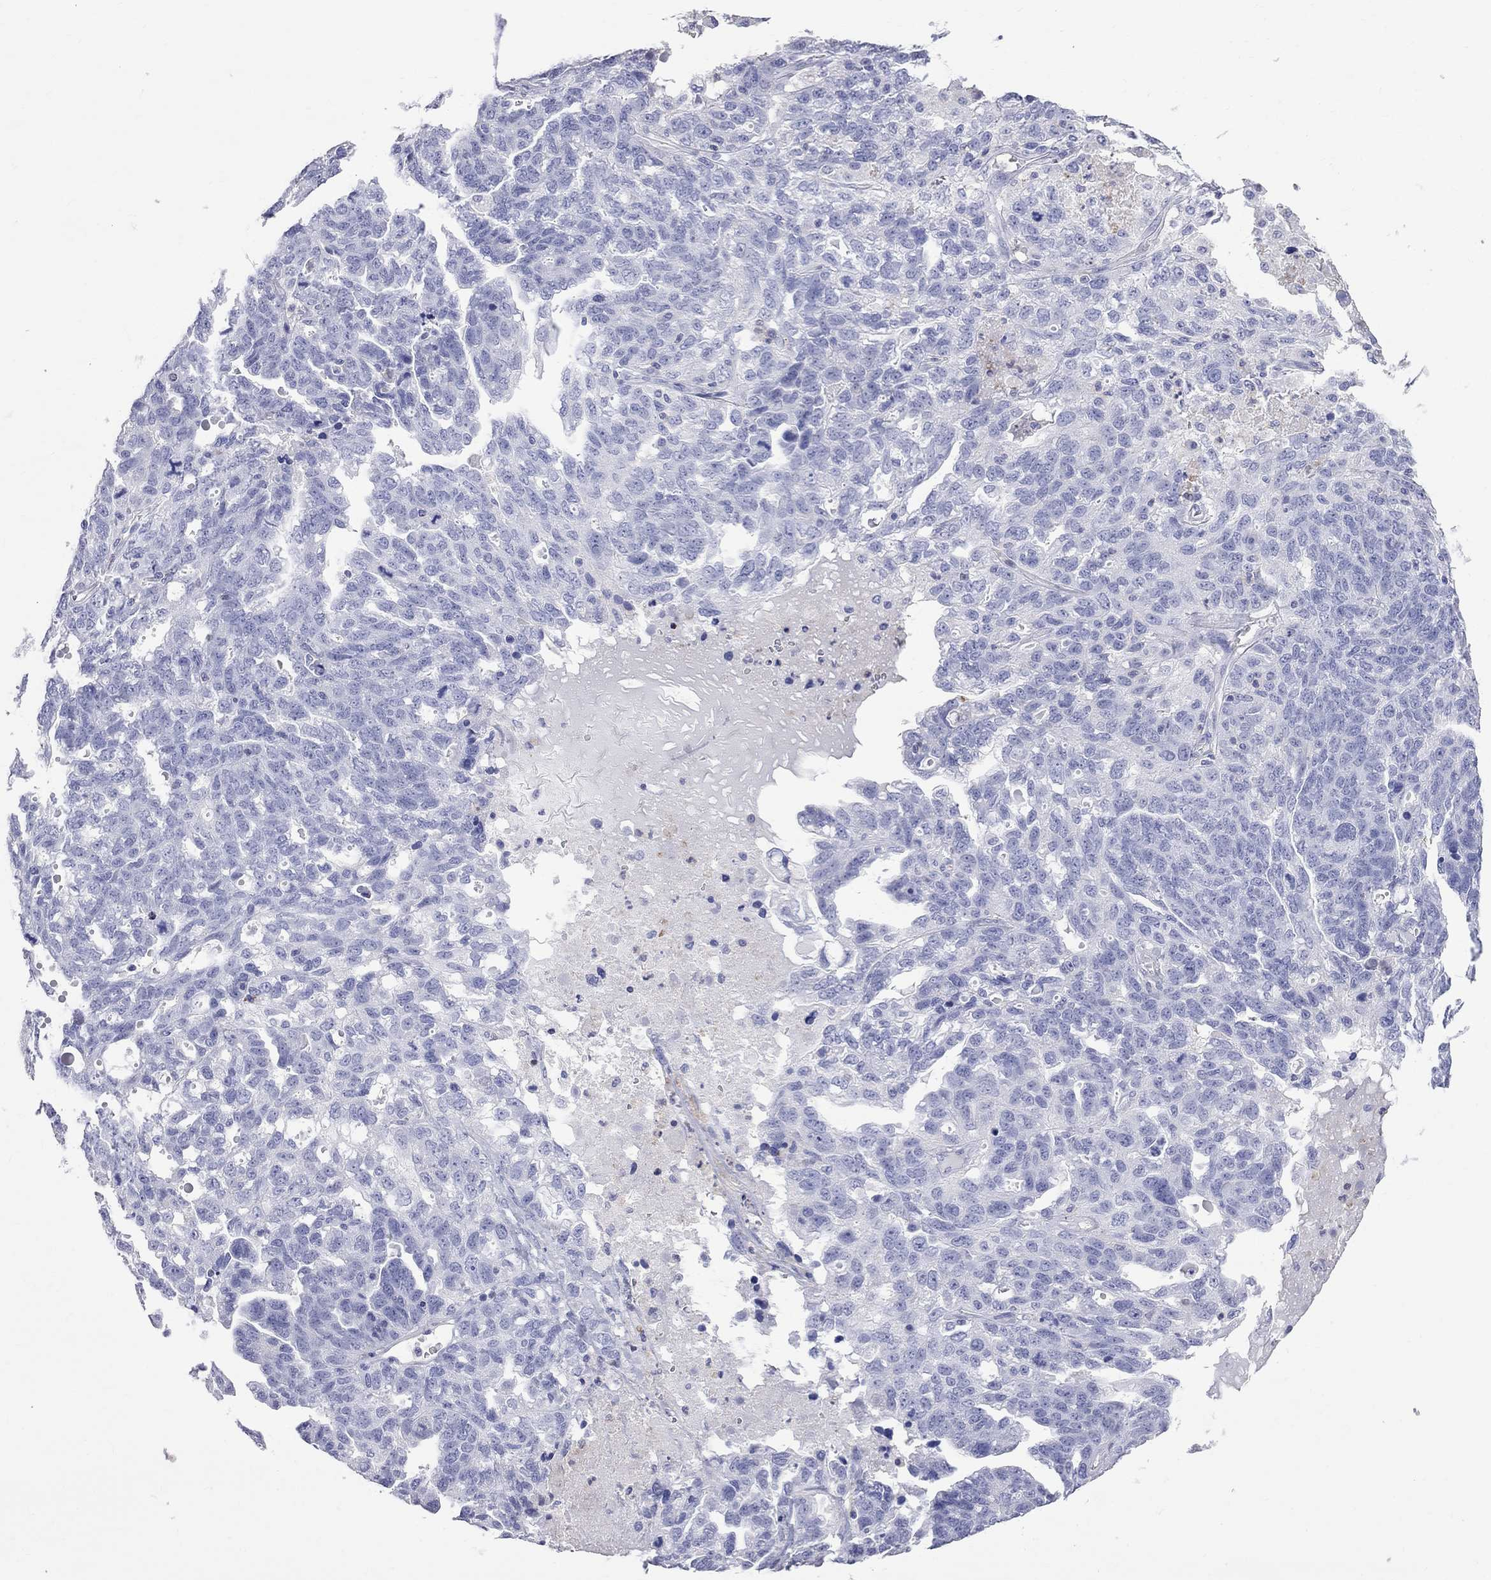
{"staining": {"intensity": "negative", "quantity": "none", "location": "none"}, "tissue": "ovarian cancer", "cell_type": "Tumor cells", "image_type": "cancer", "snomed": [{"axis": "morphology", "description": "Cystadenocarcinoma, serous, NOS"}, {"axis": "topography", "description": "Ovary"}], "caption": "Tumor cells are negative for protein expression in human ovarian cancer.", "gene": "S100A3", "patient": {"sex": "female", "age": 71}}